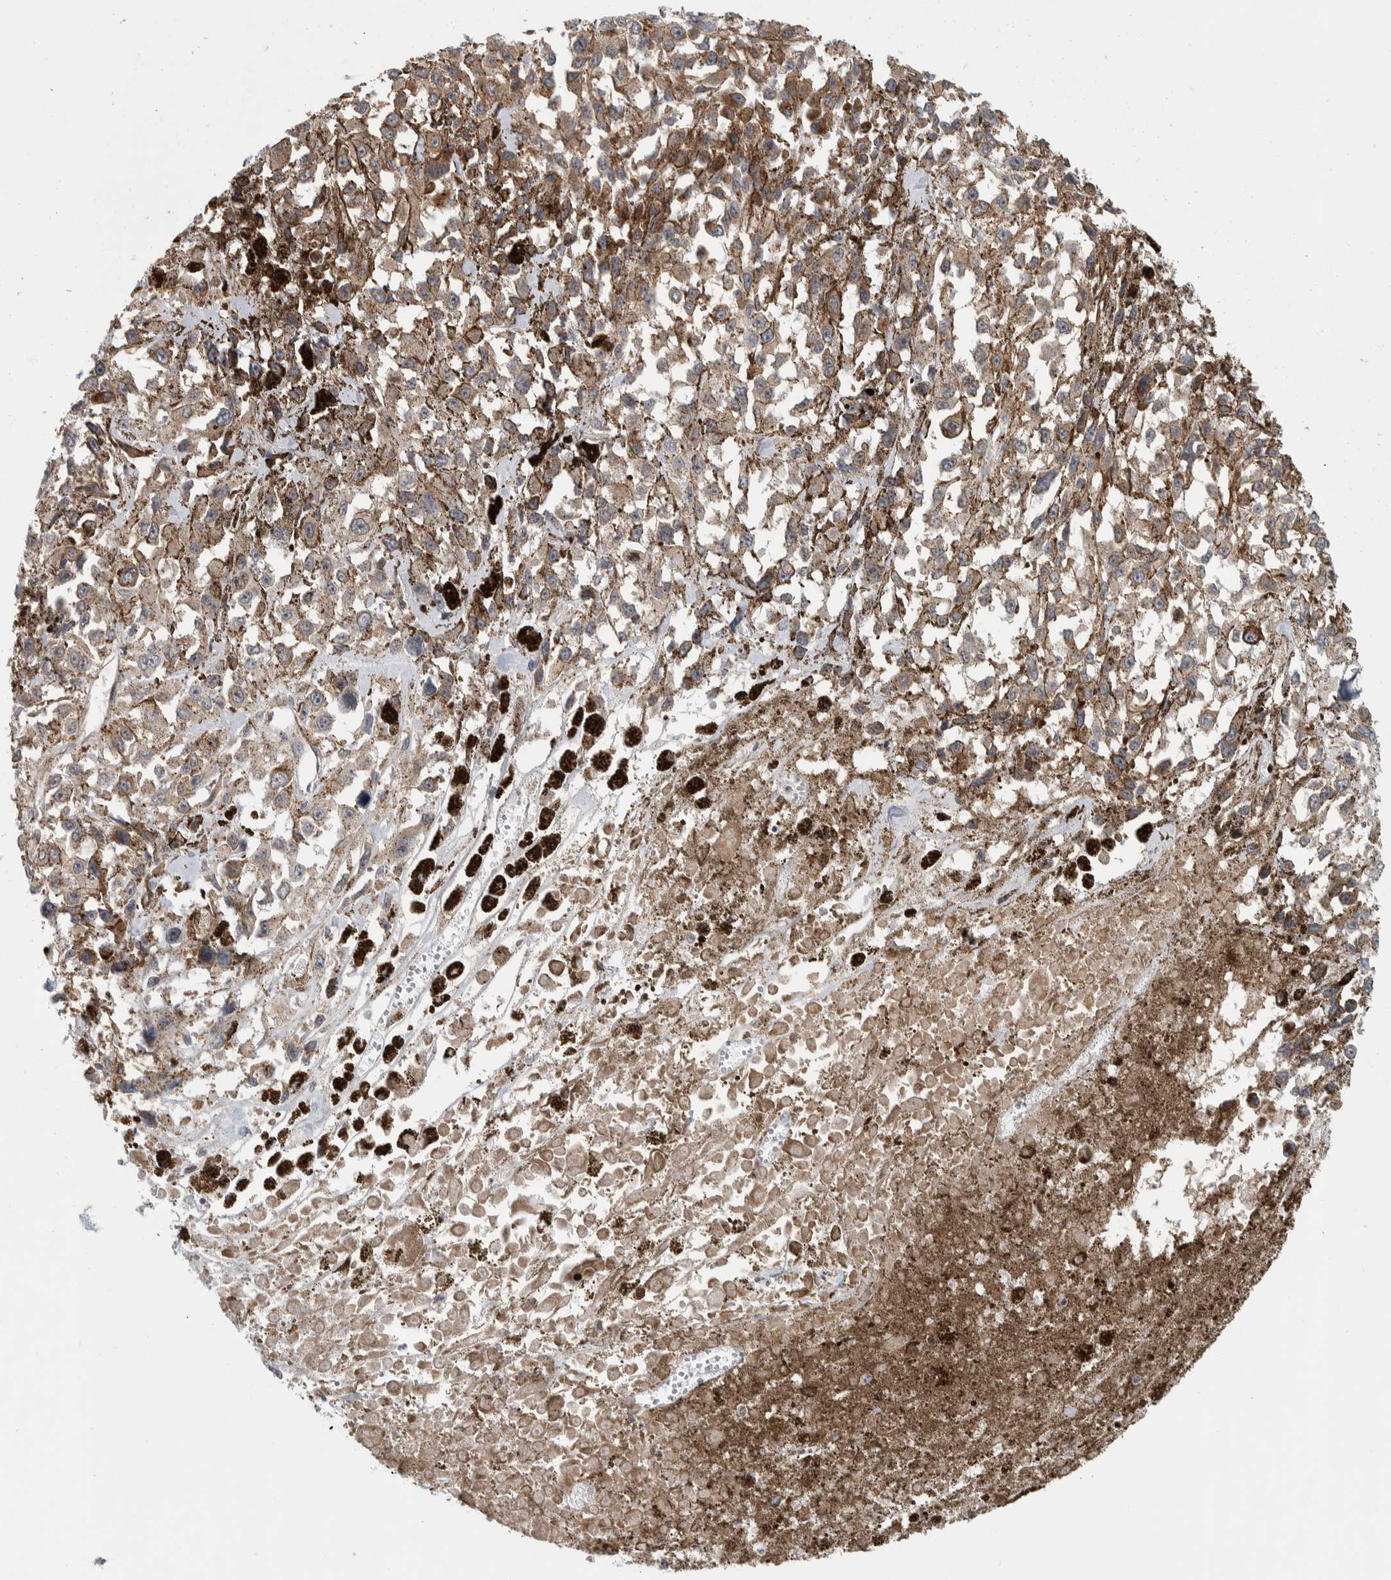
{"staining": {"intensity": "weak", "quantity": ">75%", "location": "cytoplasmic/membranous"}, "tissue": "melanoma", "cell_type": "Tumor cells", "image_type": "cancer", "snomed": [{"axis": "morphology", "description": "Malignant melanoma, Metastatic site"}, {"axis": "topography", "description": "Lymph node"}], "caption": "The micrograph displays staining of malignant melanoma (metastatic site), revealing weak cytoplasmic/membranous protein staining (brown color) within tumor cells.", "gene": "MSL1", "patient": {"sex": "male", "age": 59}}